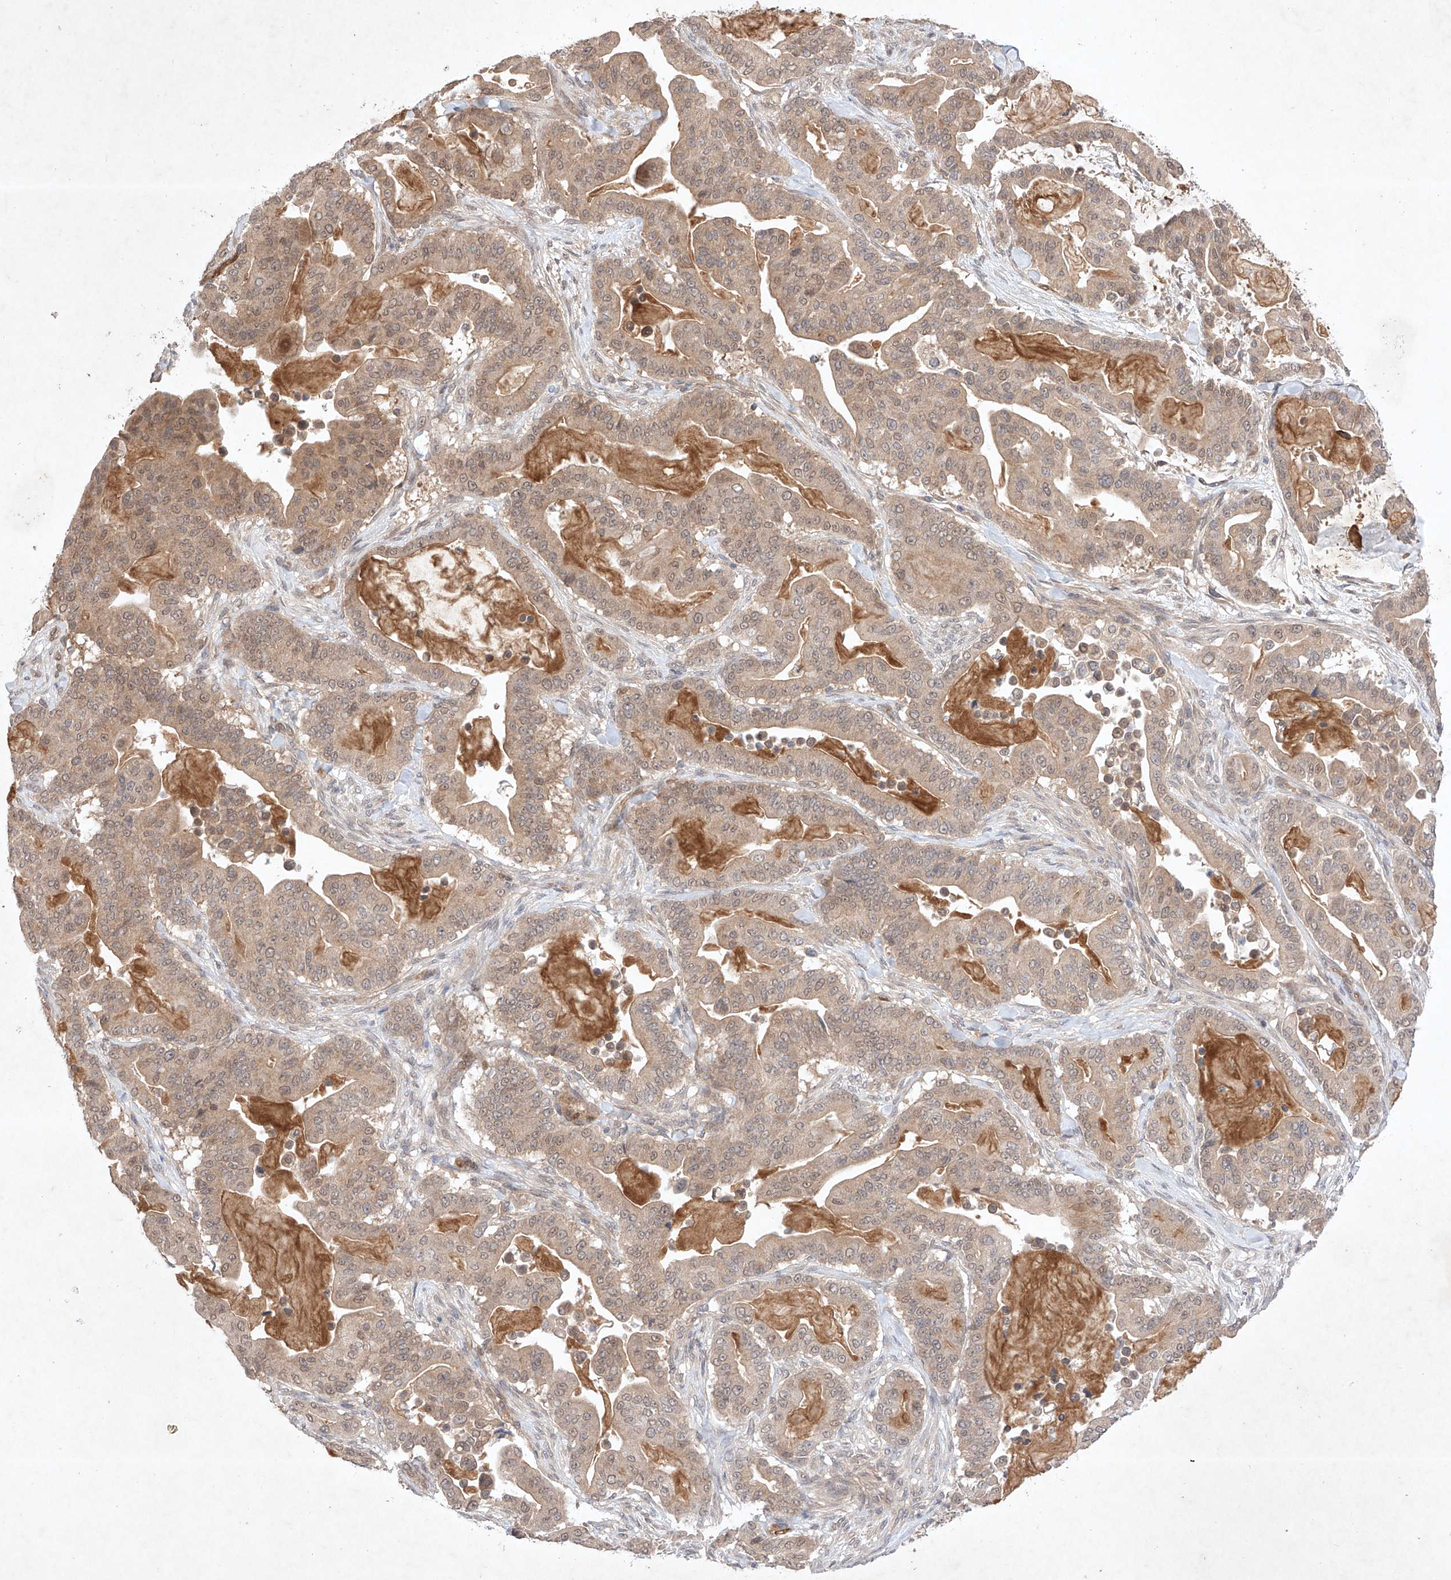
{"staining": {"intensity": "weak", "quantity": "25%-75%", "location": "cytoplasmic/membranous,nuclear"}, "tissue": "pancreatic cancer", "cell_type": "Tumor cells", "image_type": "cancer", "snomed": [{"axis": "morphology", "description": "Adenocarcinoma, NOS"}, {"axis": "topography", "description": "Pancreas"}], "caption": "An IHC photomicrograph of neoplastic tissue is shown. Protein staining in brown labels weak cytoplasmic/membranous and nuclear positivity in pancreatic adenocarcinoma within tumor cells.", "gene": "ZNF124", "patient": {"sex": "male", "age": 63}}